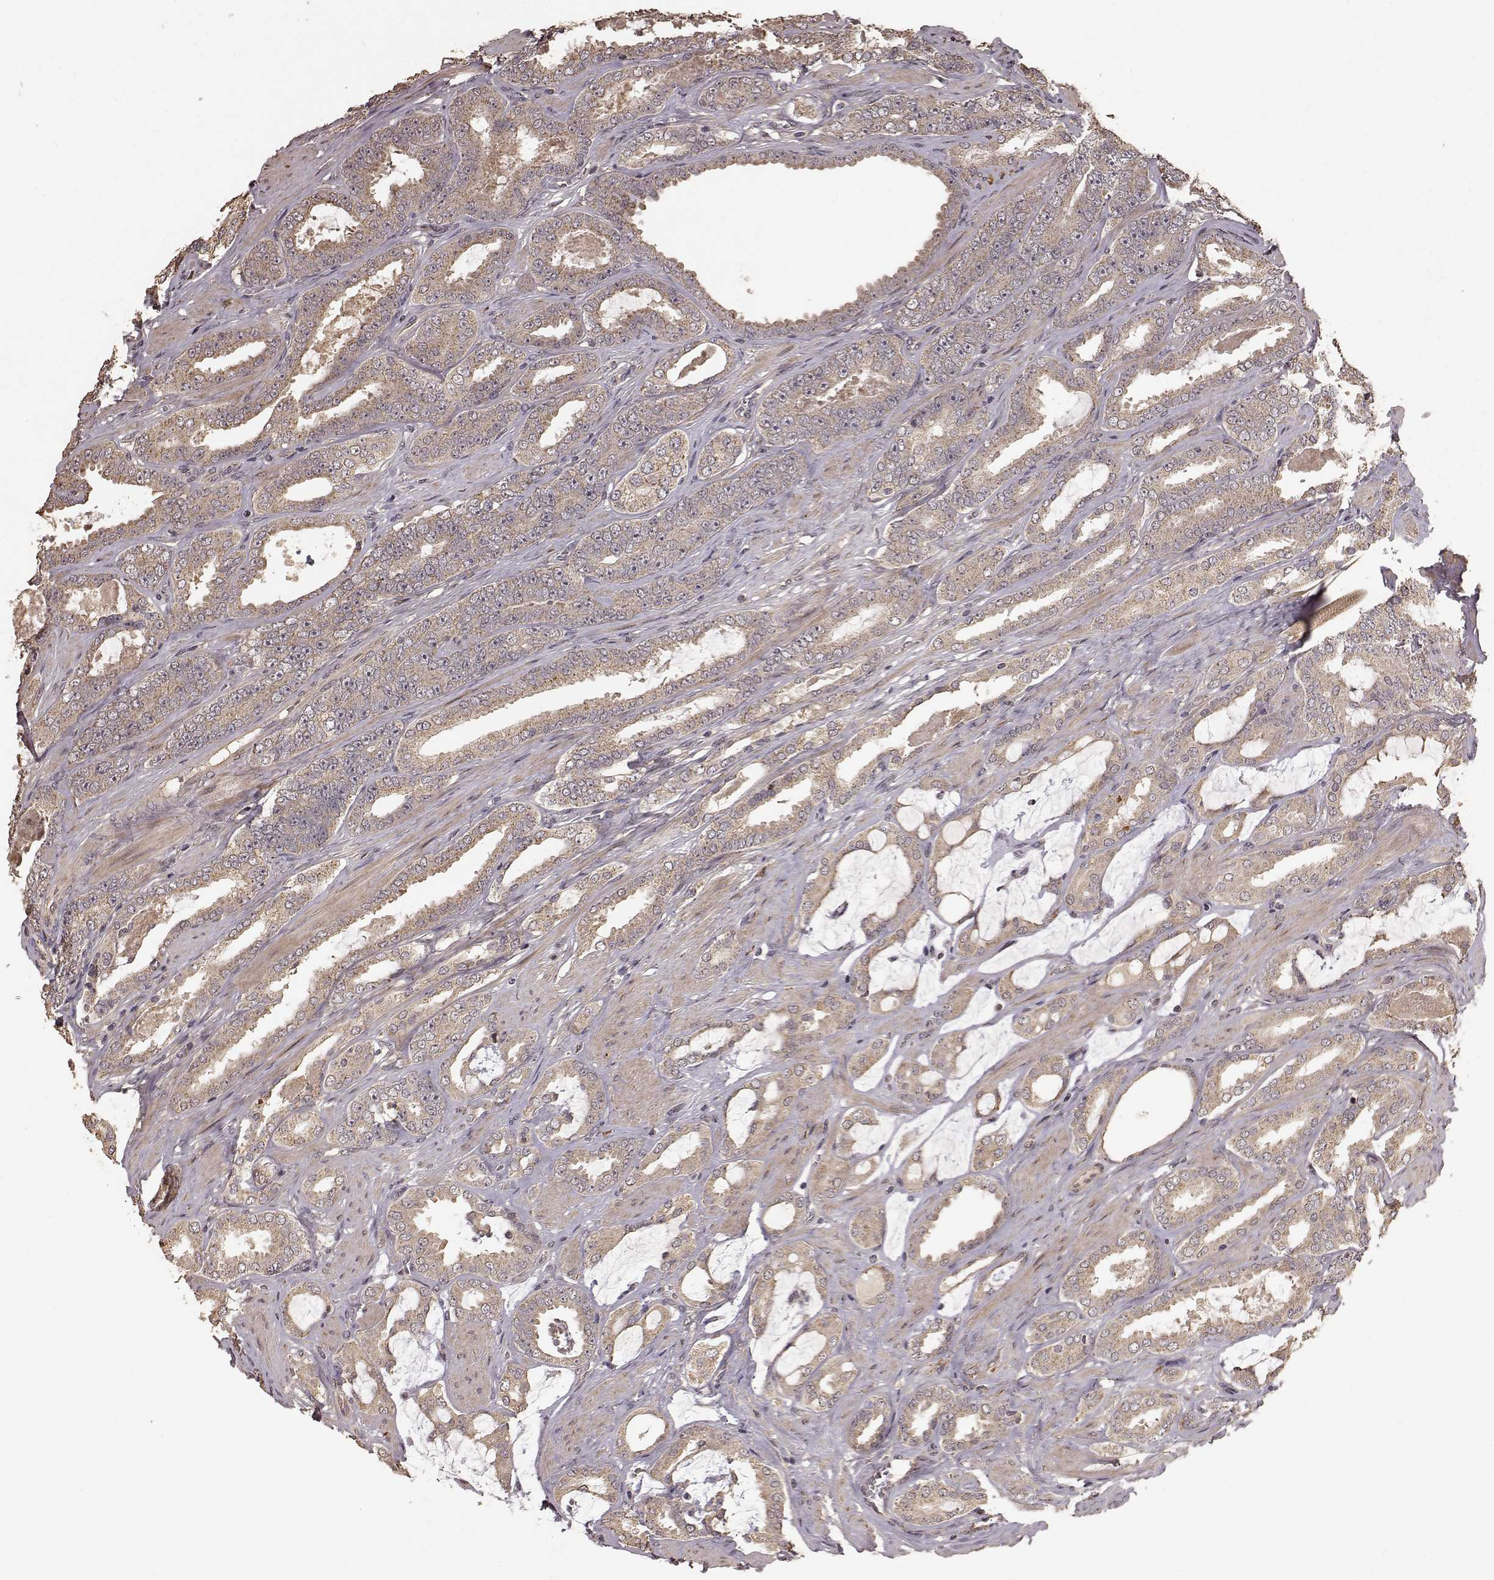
{"staining": {"intensity": "moderate", "quantity": "25%-75%", "location": "cytoplasmic/membranous"}, "tissue": "prostate cancer", "cell_type": "Tumor cells", "image_type": "cancer", "snomed": [{"axis": "morphology", "description": "Adenocarcinoma, High grade"}, {"axis": "topography", "description": "Prostate"}], "caption": "Protein staining reveals moderate cytoplasmic/membranous staining in about 25%-75% of tumor cells in adenocarcinoma (high-grade) (prostate).", "gene": "USP15", "patient": {"sex": "male", "age": 63}}